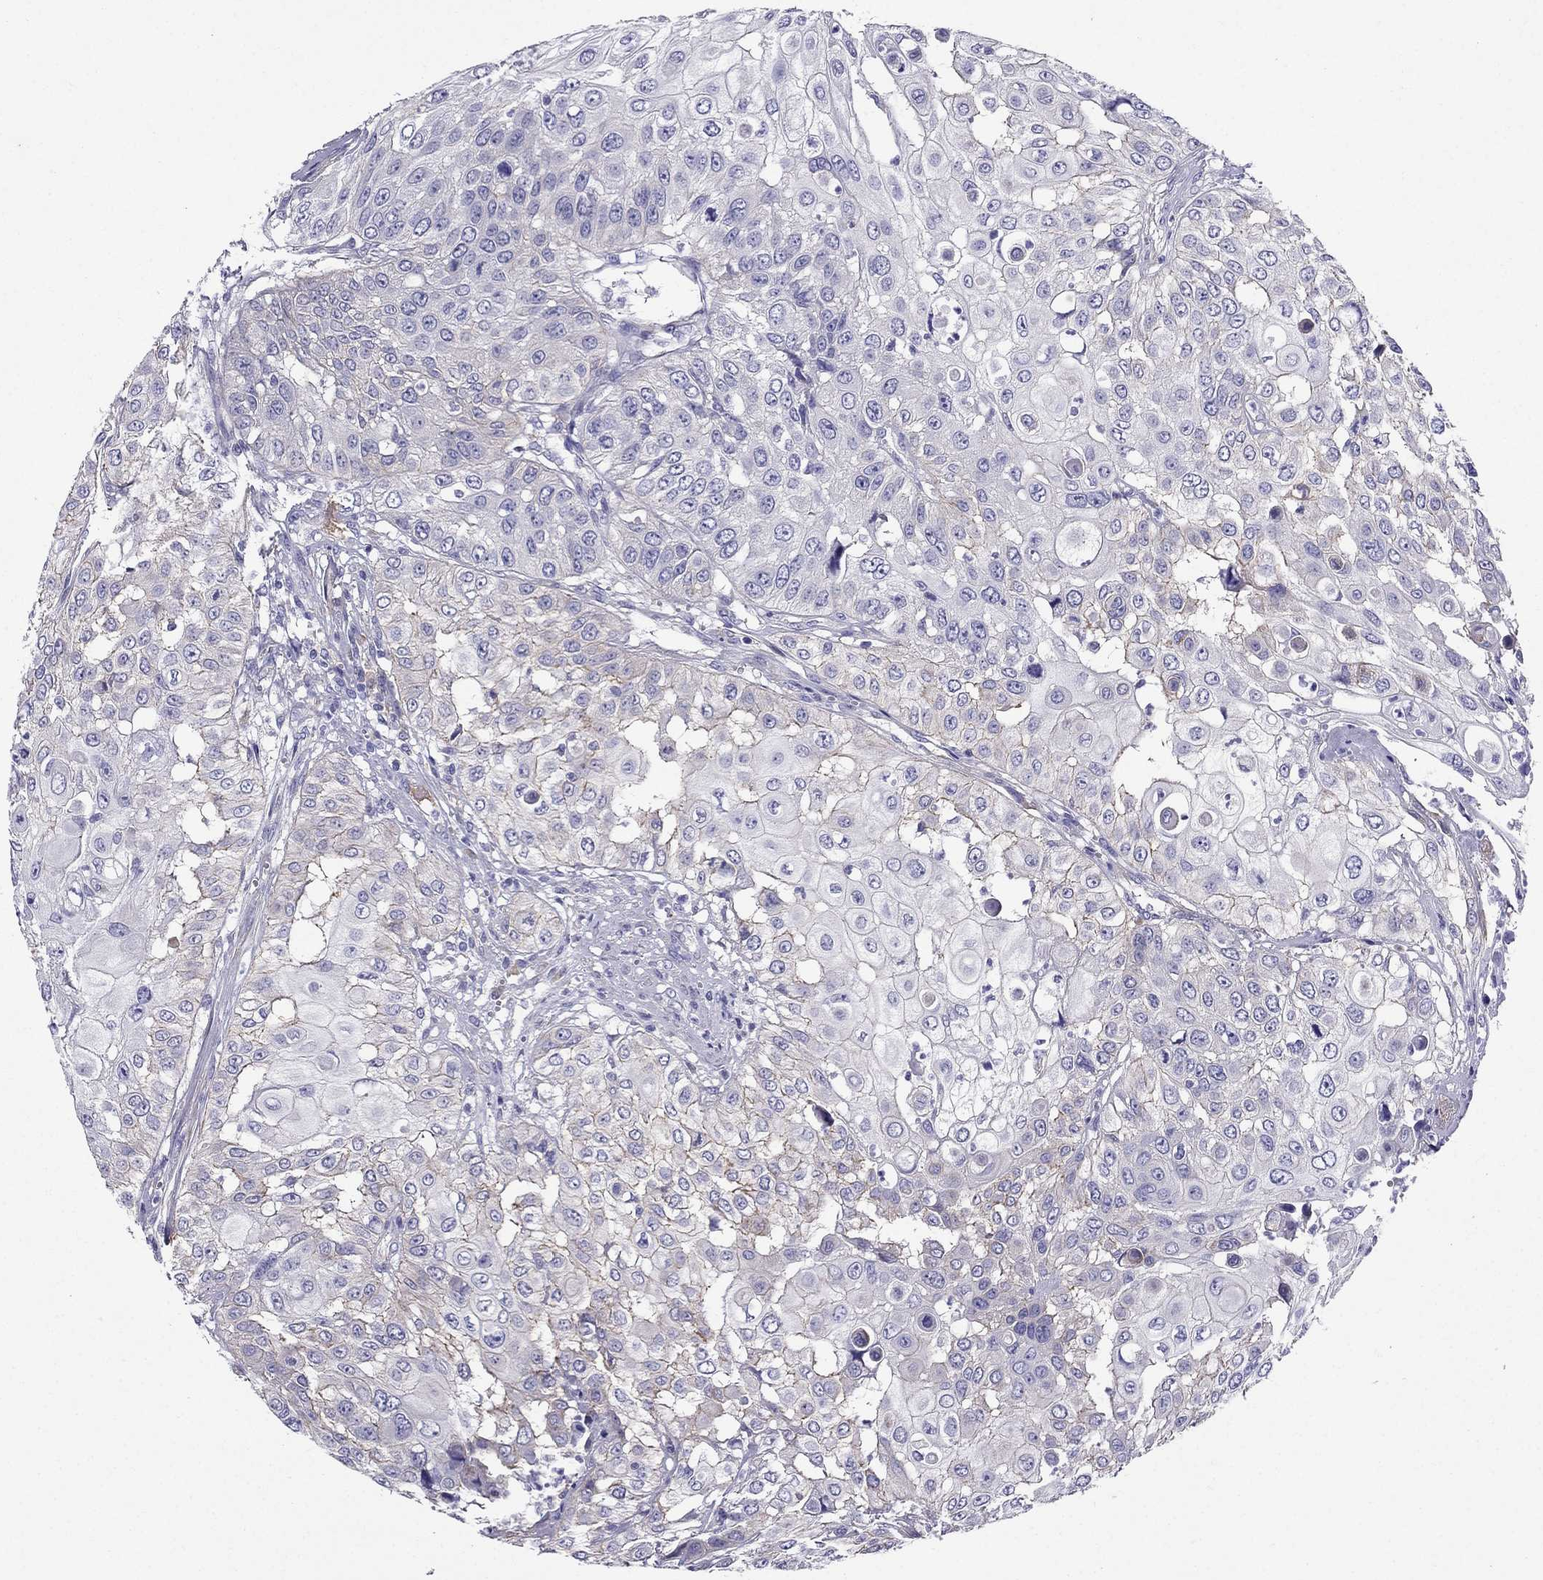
{"staining": {"intensity": "negative", "quantity": "none", "location": "none"}, "tissue": "urothelial cancer", "cell_type": "Tumor cells", "image_type": "cancer", "snomed": [{"axis": "morphology", "description": "Urothelial carcinoma, High grade"}, {"axis": "topography", "description": "Urinary bladder"}], "caption": "Tumor cells are negative for protein expression in human urothelial cancer.", "gene": "GPR50", "patient": {"sex": "female", "age": 79}}